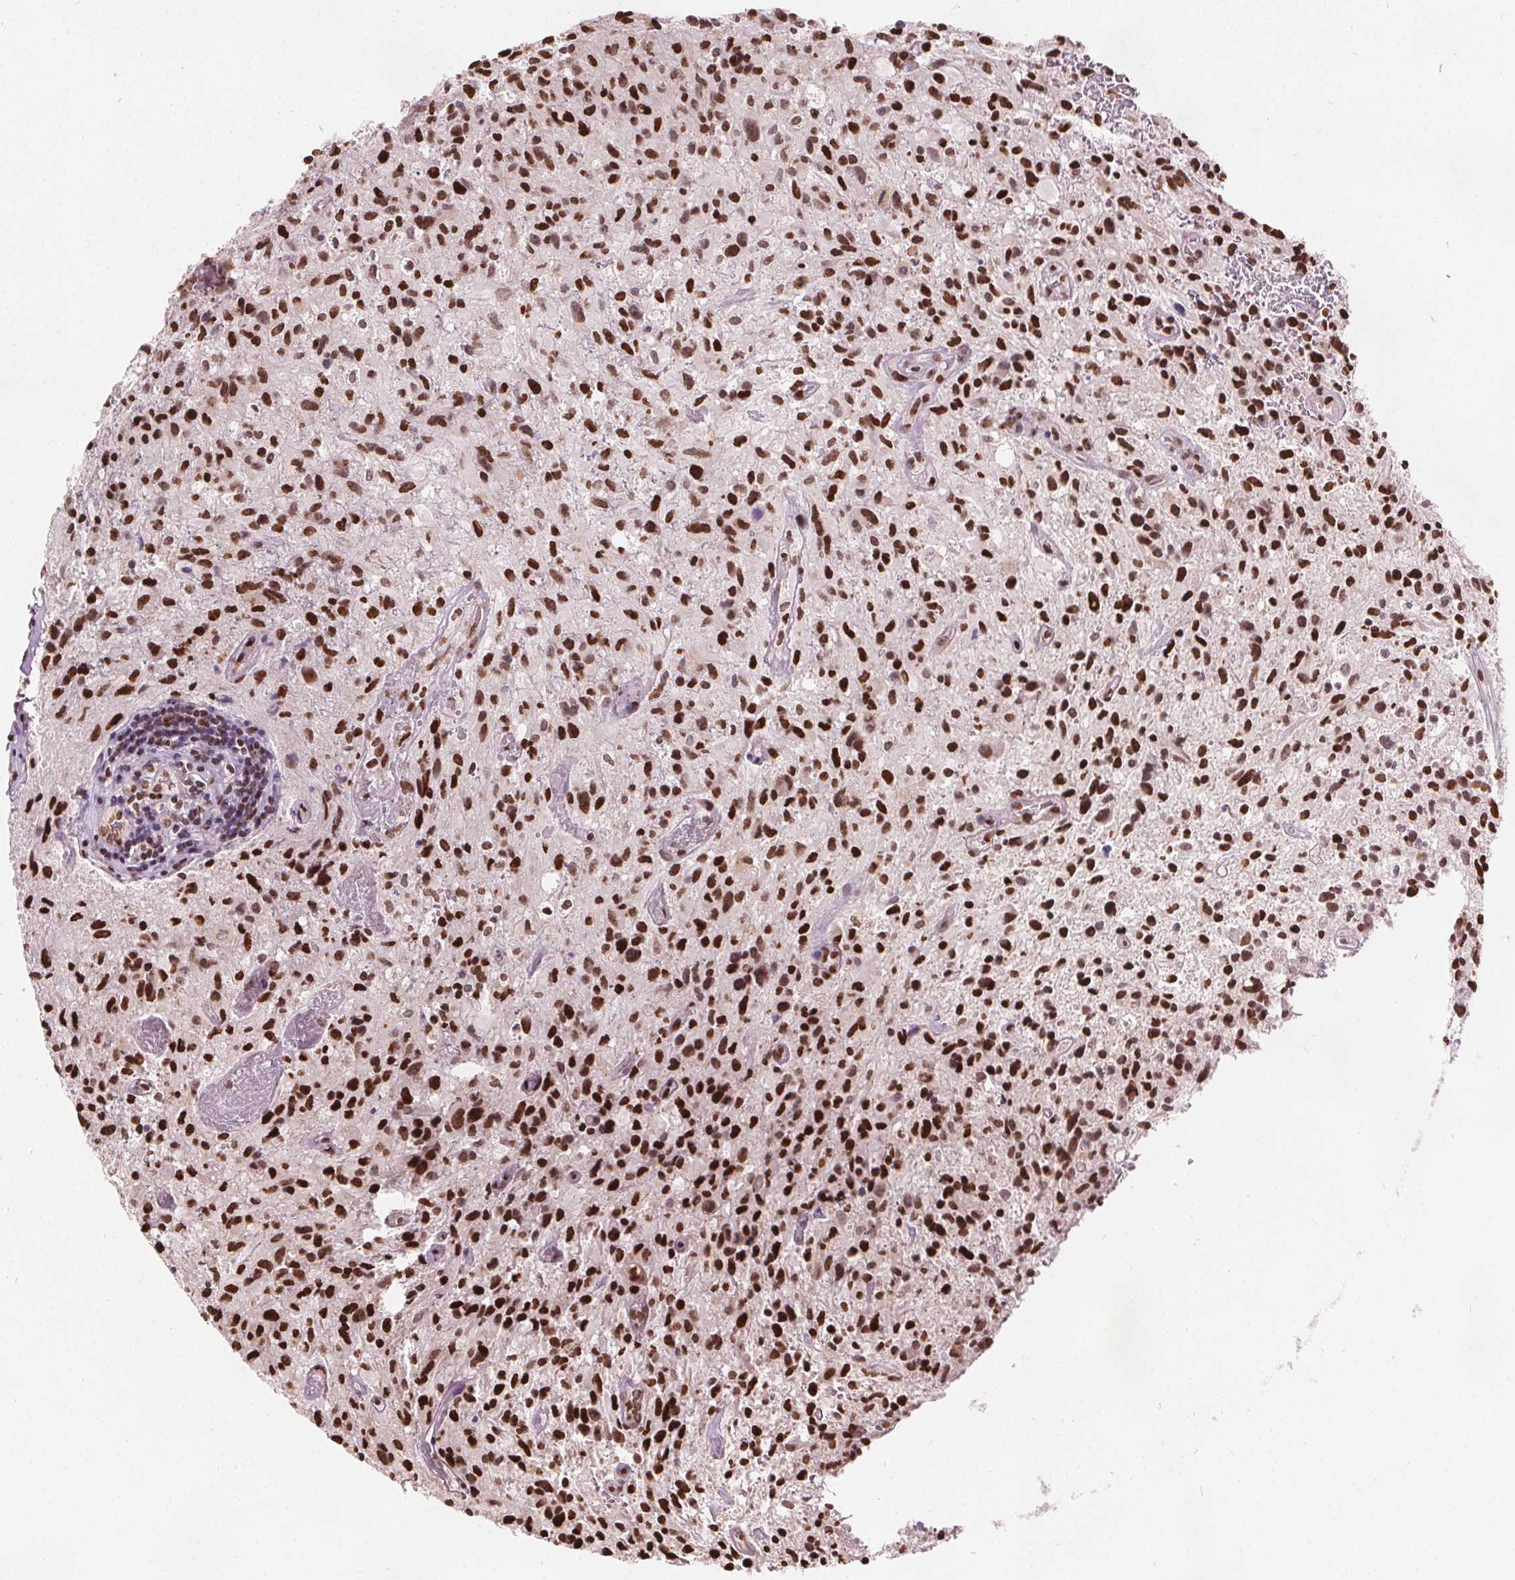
{"staining": {"intensity": "strong", "quantity": ">75%", "location": "nuclear"}, "tissue": "glioma", "cell_type": "Tumor cells", "image_type": "cancer", "snomed": [{"axis": "morphology", "description": "Glioma, malignant, High grade"}, {"axis": "topography", "description": "Brain"}], "caption": "Strong nuclear staining is identified in approximately >75% of tumor cells in glioma. The staining was performed using DAB to visualize the protein expression in brown, while the nuclei were stained in blue with hematoxylin (Magnification: 20x).", "gene": "ISLR2", "patient": {"sex": "male", "age": 63}}